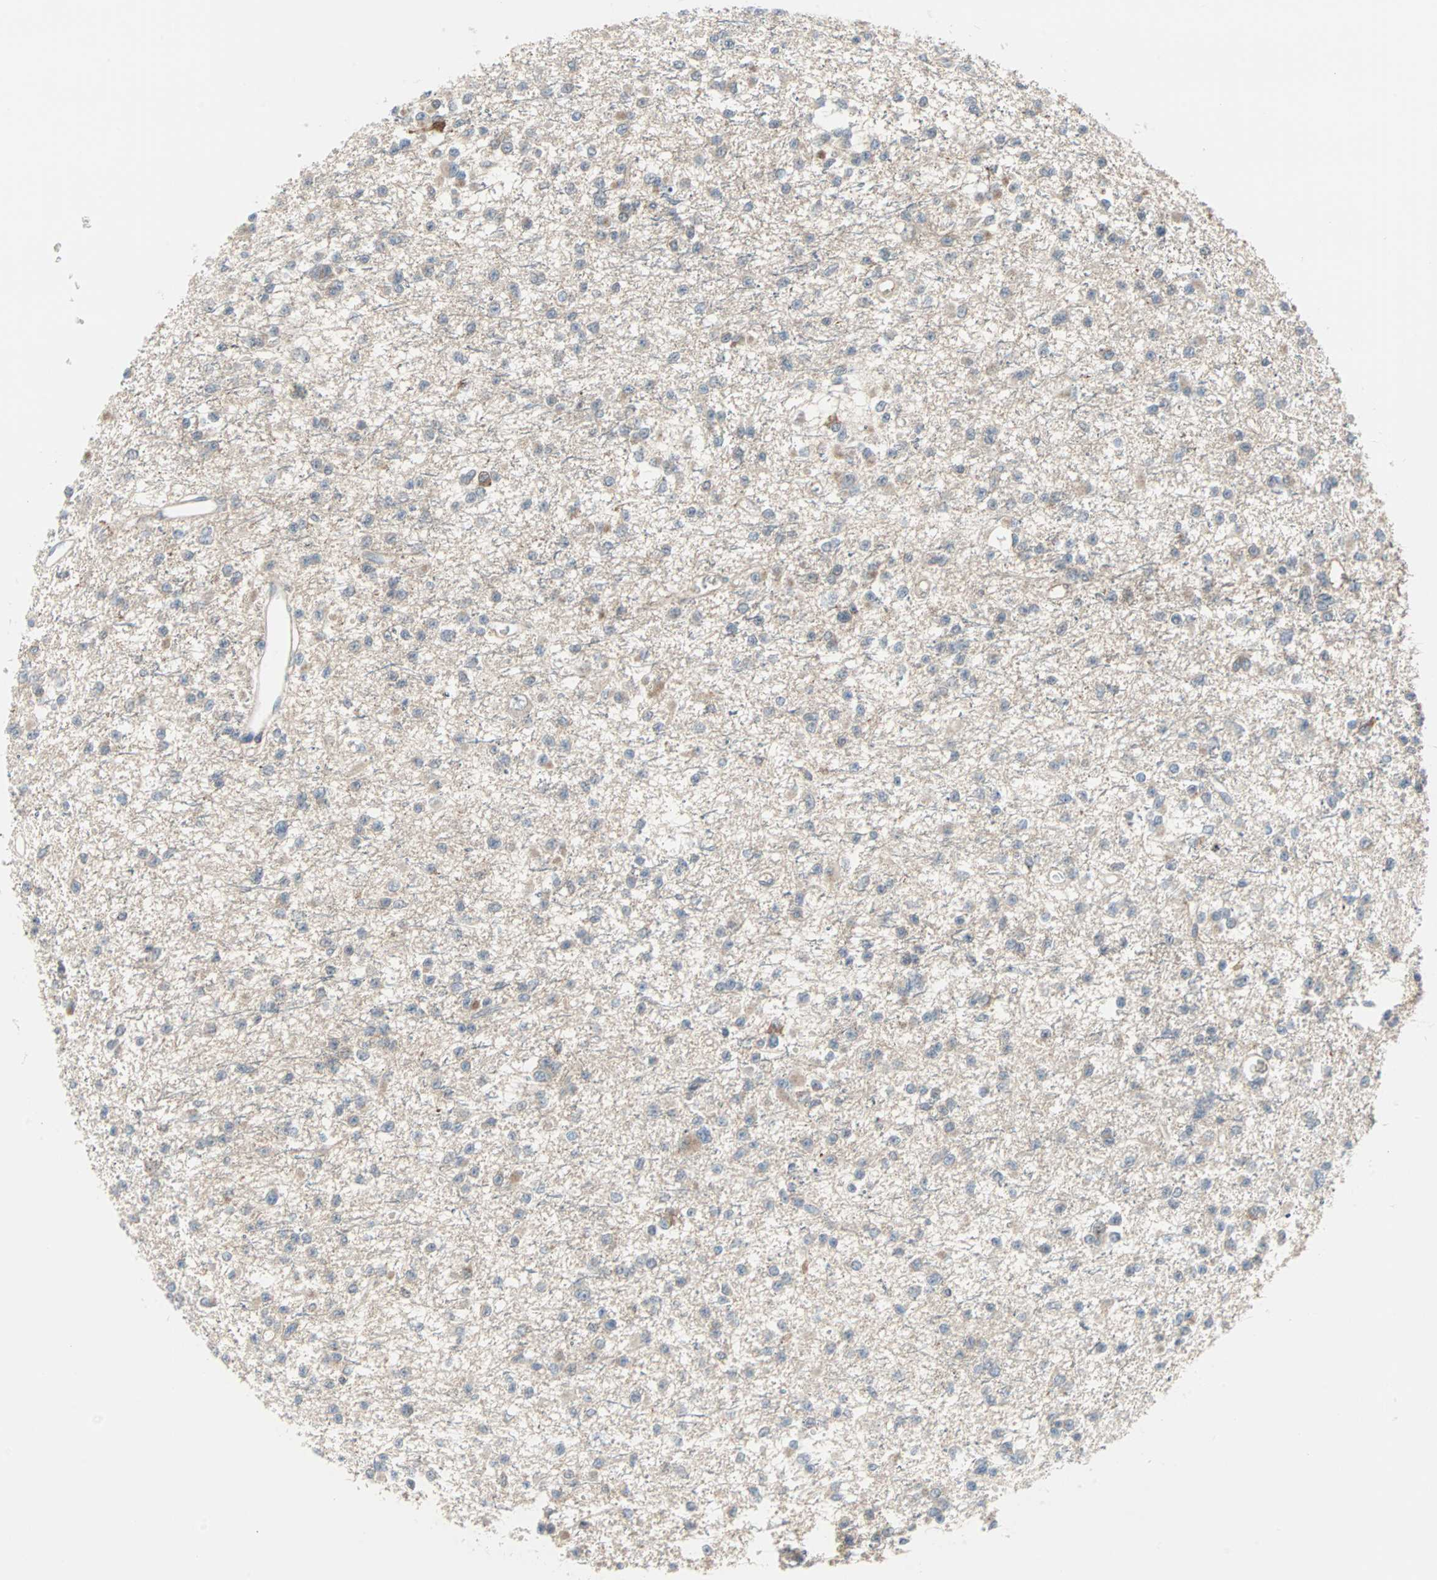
{"staining": {"intensity": "moderate", "quantity": "<25%", "location": "cytoplasmic/membranous"}, "tissue": "glioma", "cell_type": "Tumor cells", "image_type": "cancer", "snomed": [{"axis": "morphology", "description": "Glioma, malignant, Low grade"}, {"axis": "topography", "description": "Brain"}], "caption": "Immunohistochemistry (IHC) histopathology image of neoplastic tissue: human glioma stained using immunohistochemistry (IHC) exhibits low levels of moderate protein expression localized specifically in the cytoplasmic/membranous of tumor cells, appearing as a cytoplasmic/membranous brown color.", "gene": "CASP3", "patient": {"sex": "female", "age": 22}}